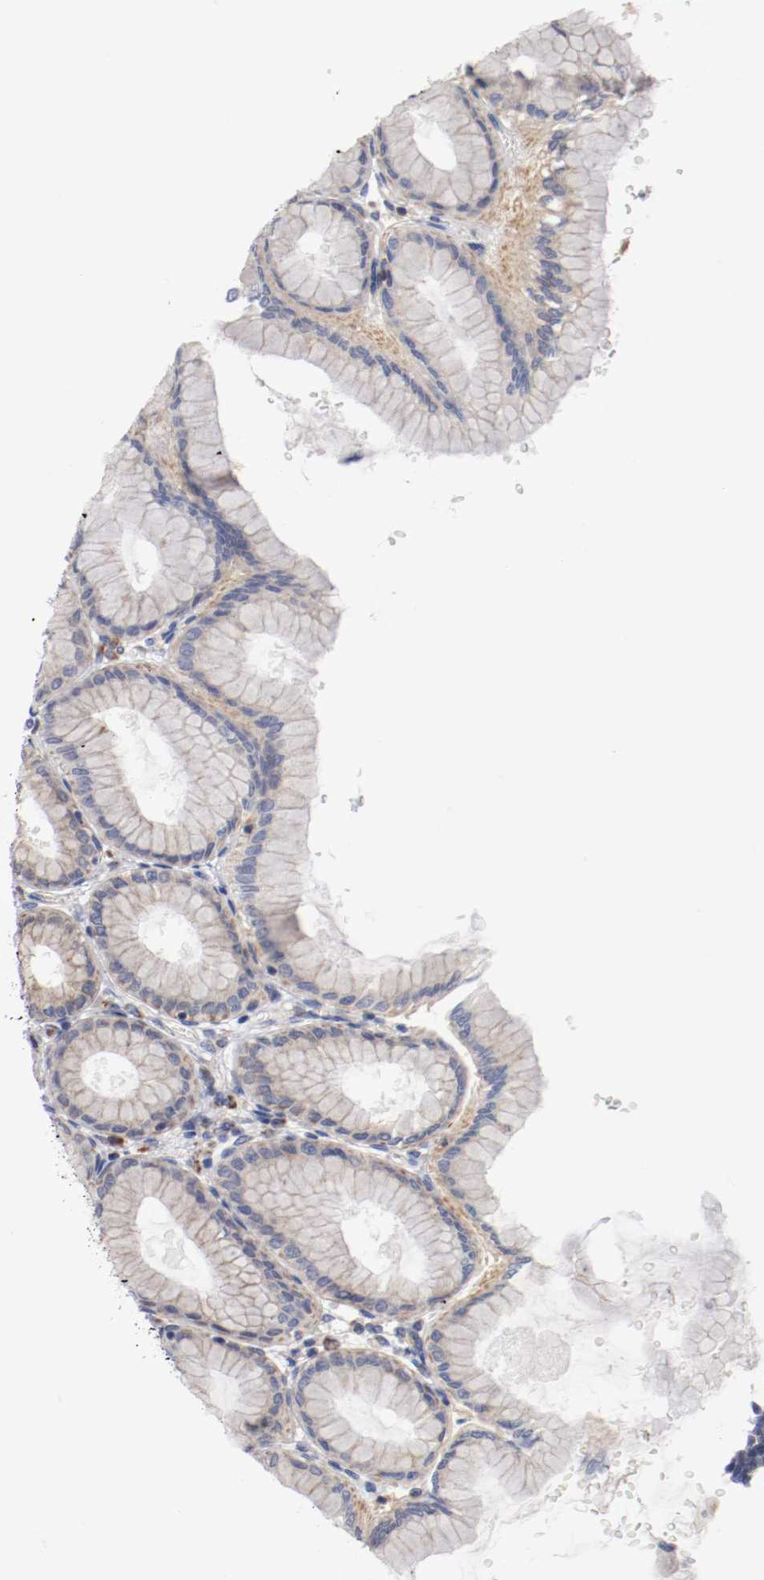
{"staining": {"intensity": "strong", "quantity": "25%-75%", "location": "cytoplasmic/membranous"}, "tissue": "stomach", "cell_type": "Glandular cells", "image_type": "normal", "snomed": [{"axis": "morphology", "description": "Normal tissue, NOS"}, {"axis": "topography", "description": "Stomach, upper"}], "caption": "High-magnification brightfield microscopy of unremarkable stomach stained with DAB (3,3'-diaminobenzidine) (brown) and counterstained with hematoxylin (blue). glandular cells exhibit strong cytoplasmic/membranous positivity is seen in approximately25%-75% of cells.", "gene": "PCSK6", "patient": {"sex": "female", "age": 56}}